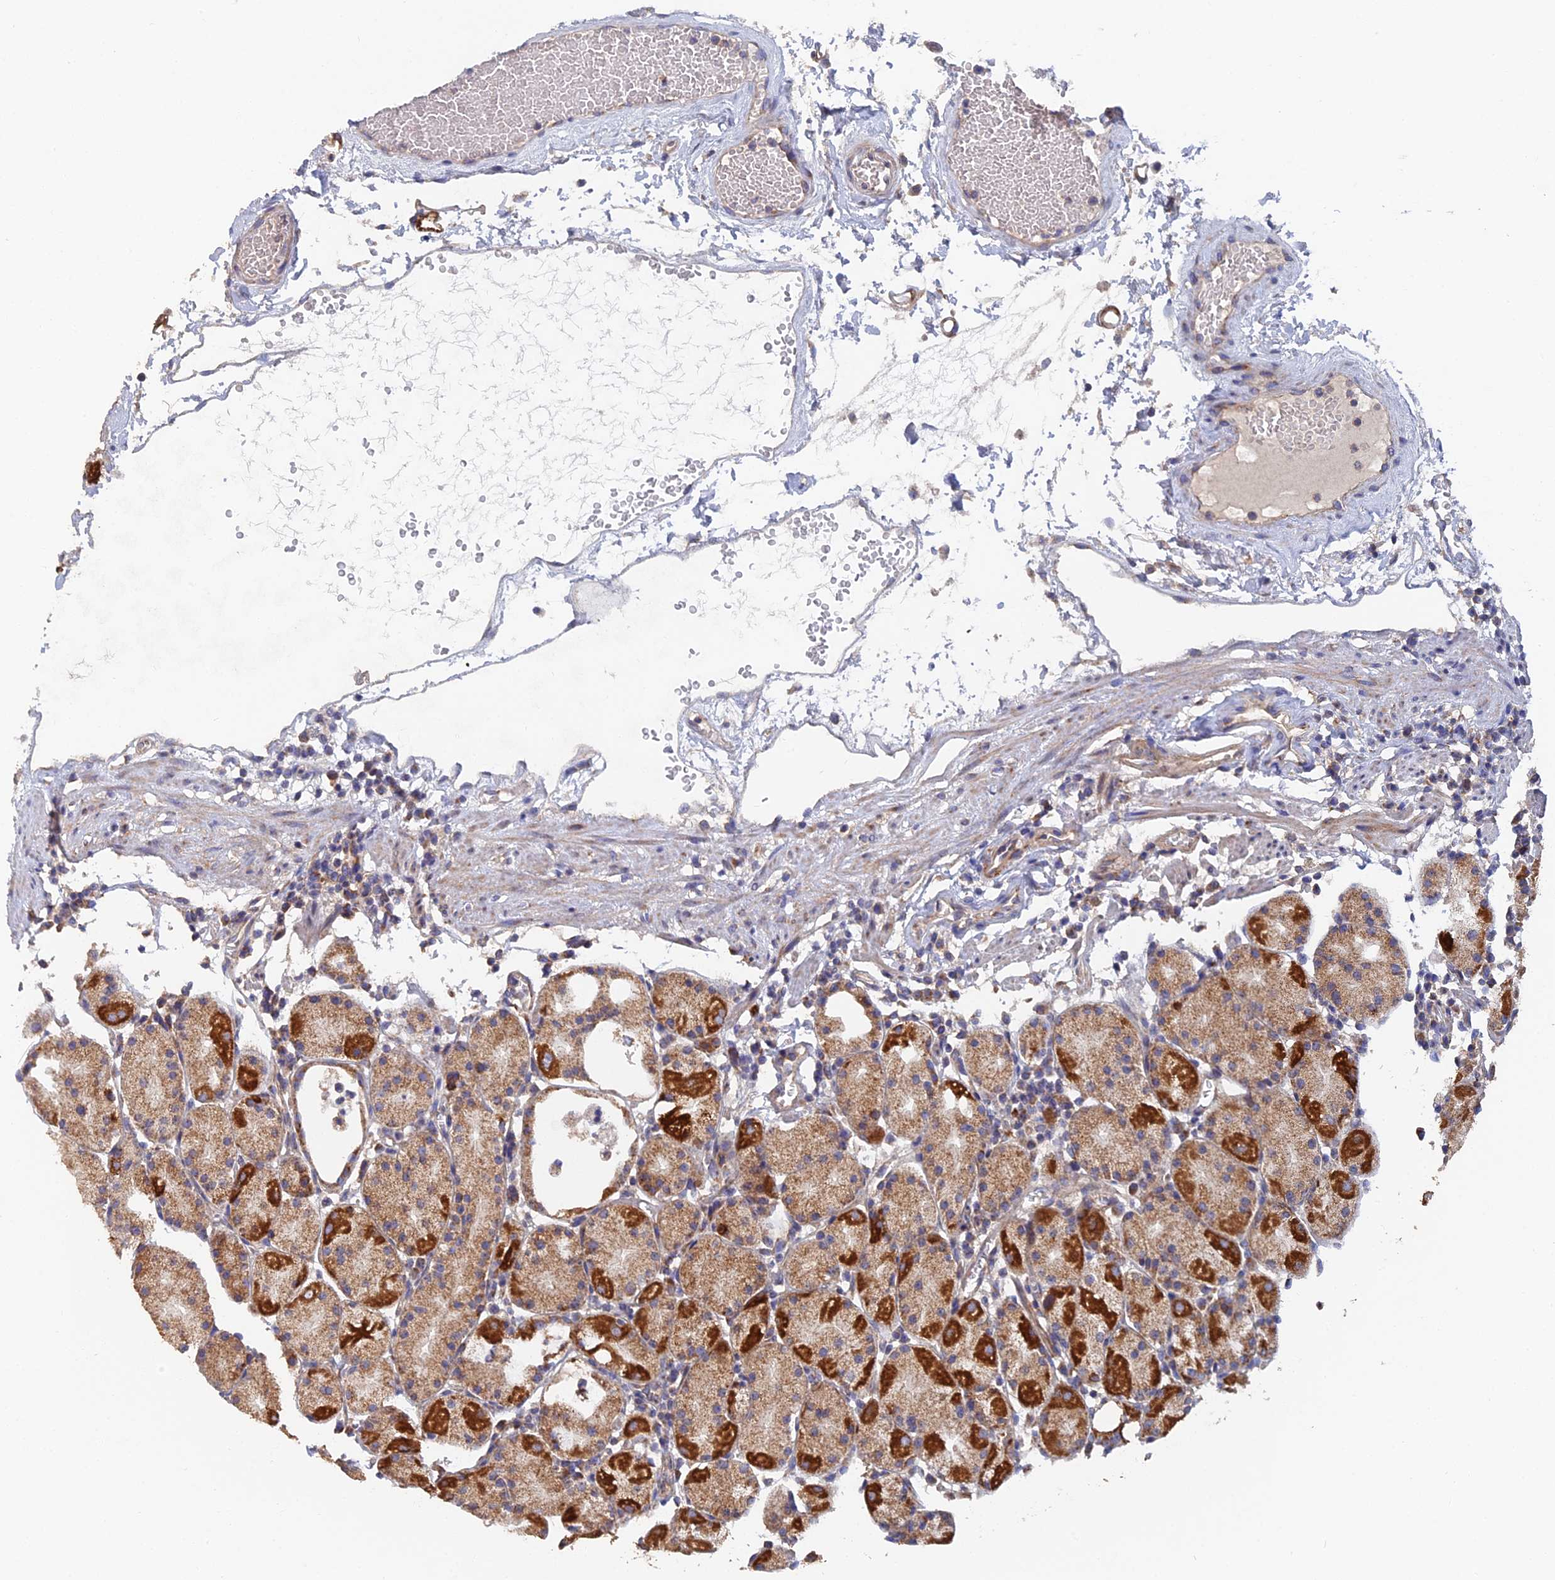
{"staining": {"intensity": "strong", "quantity": "25%-75%", "location": "cytoplasmic/membranous"}, "tissue": "stomach", "cell_type": "Glandular cells", "image_type": "normal", "snomed": [{"axis": "morphology", "description": "Normal tissue, NOS"}, {"axis": "topography", "description": "Stomach"}, {"axis": "topography", "description": "Stomach, lower"}], "caption": "Glandular cells exhibit high levels of strong cytoplasmic/membranous expression in about 25%-75% of cells in unremarkable human stomach.", "gene": "ECSIT", "patient": {"sex": "female", "age": 75}}